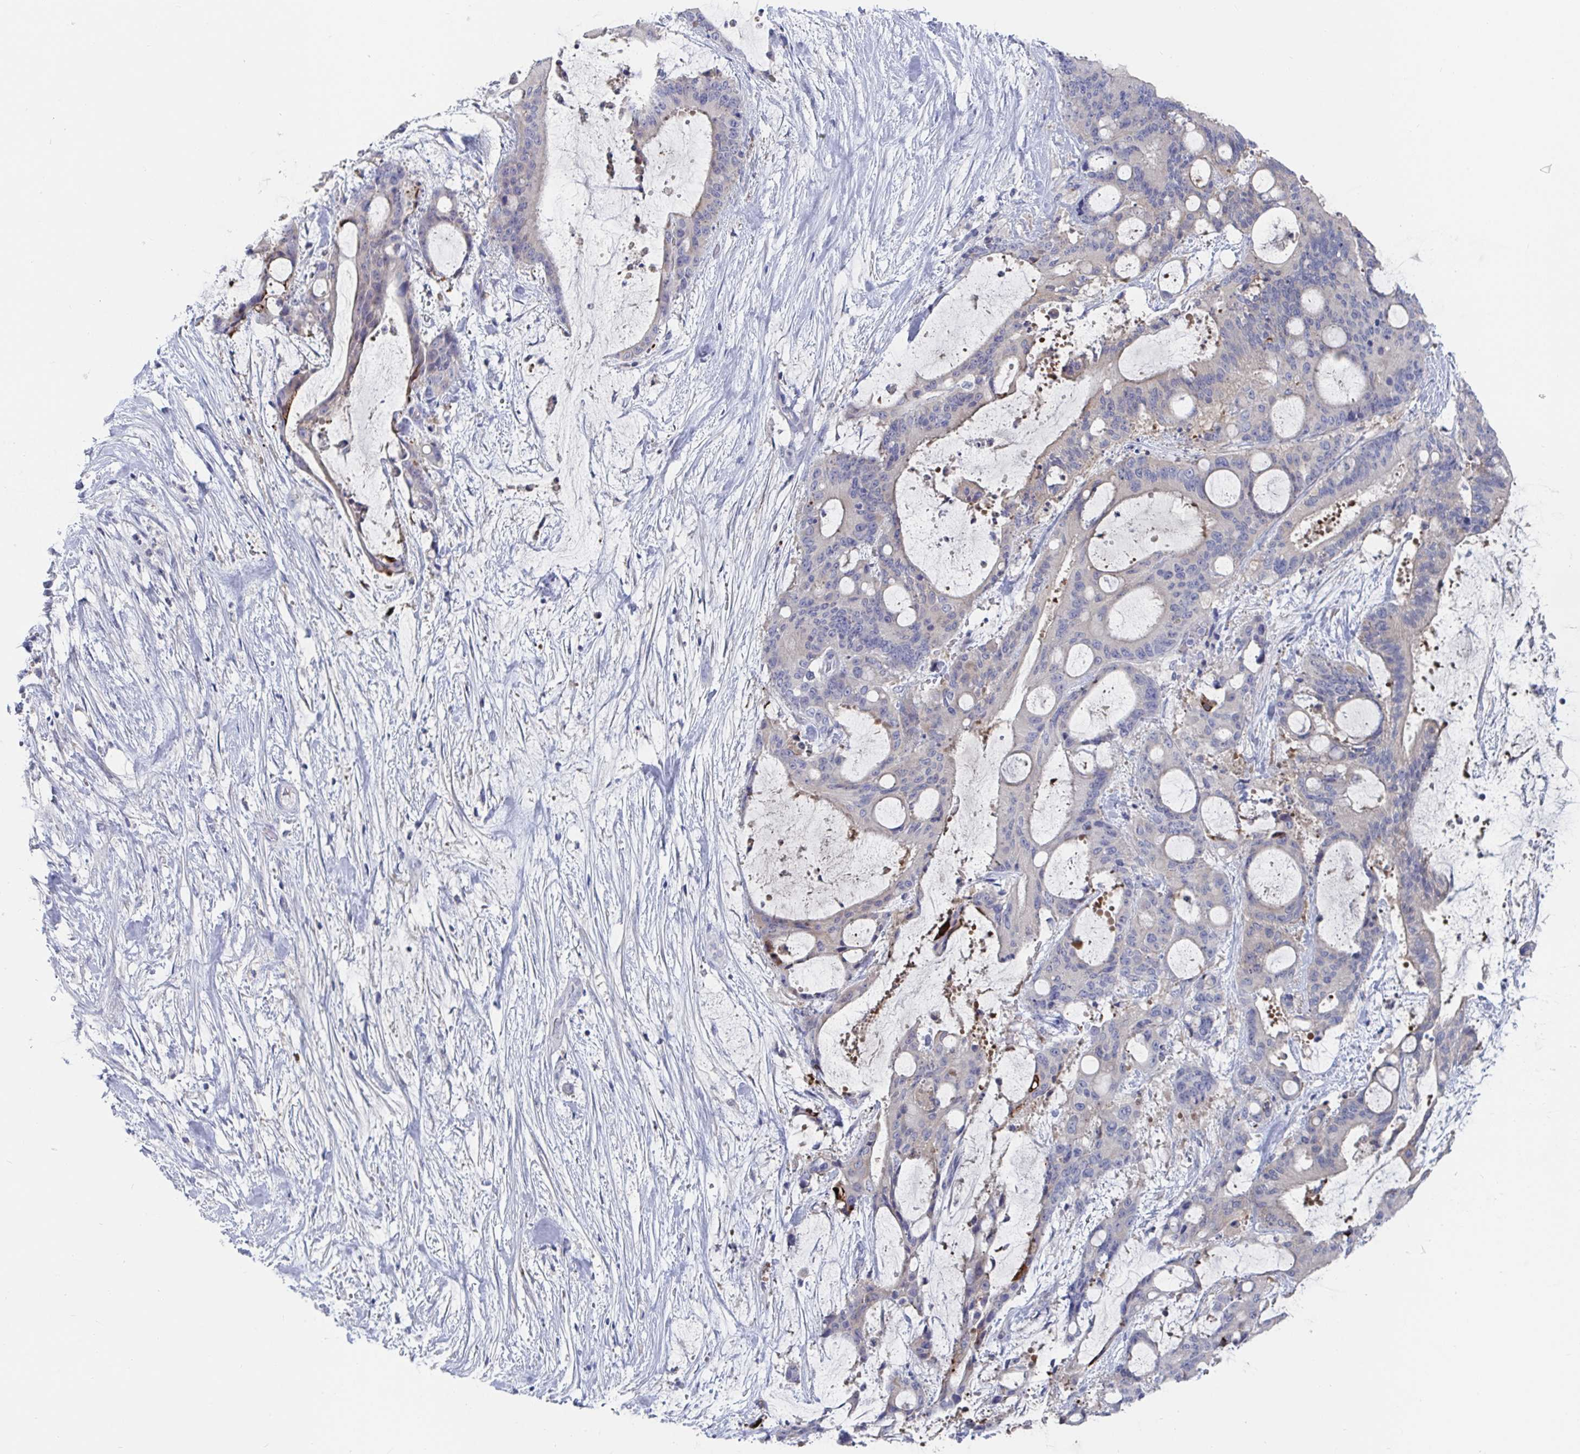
{"staining": {"intensity": "negative", "quantity": "none", "location": "none"}, "tissue": "liver cancer", "cell_type": "Tumor cells", "image_type": "cancer", "snomed": [{"axis": "morphology", "description": "Normal tissue, NOS"}, {"axis": "morphology", "description": "Cholangiocarcinoma"}, {"axis": "topography", "description": "Liver"}, {"axis": "topography", "description": "Peripheral nerve tissue"}], "caption": "An immunohistochemistry (IHC) image of cholangiocarcinoma (liver) is shown. There is no staining in tumor cells of cholangiocarcinoma (liver).", "gene": "GPR148", "patient": {"sex": "female", "age": 73}}